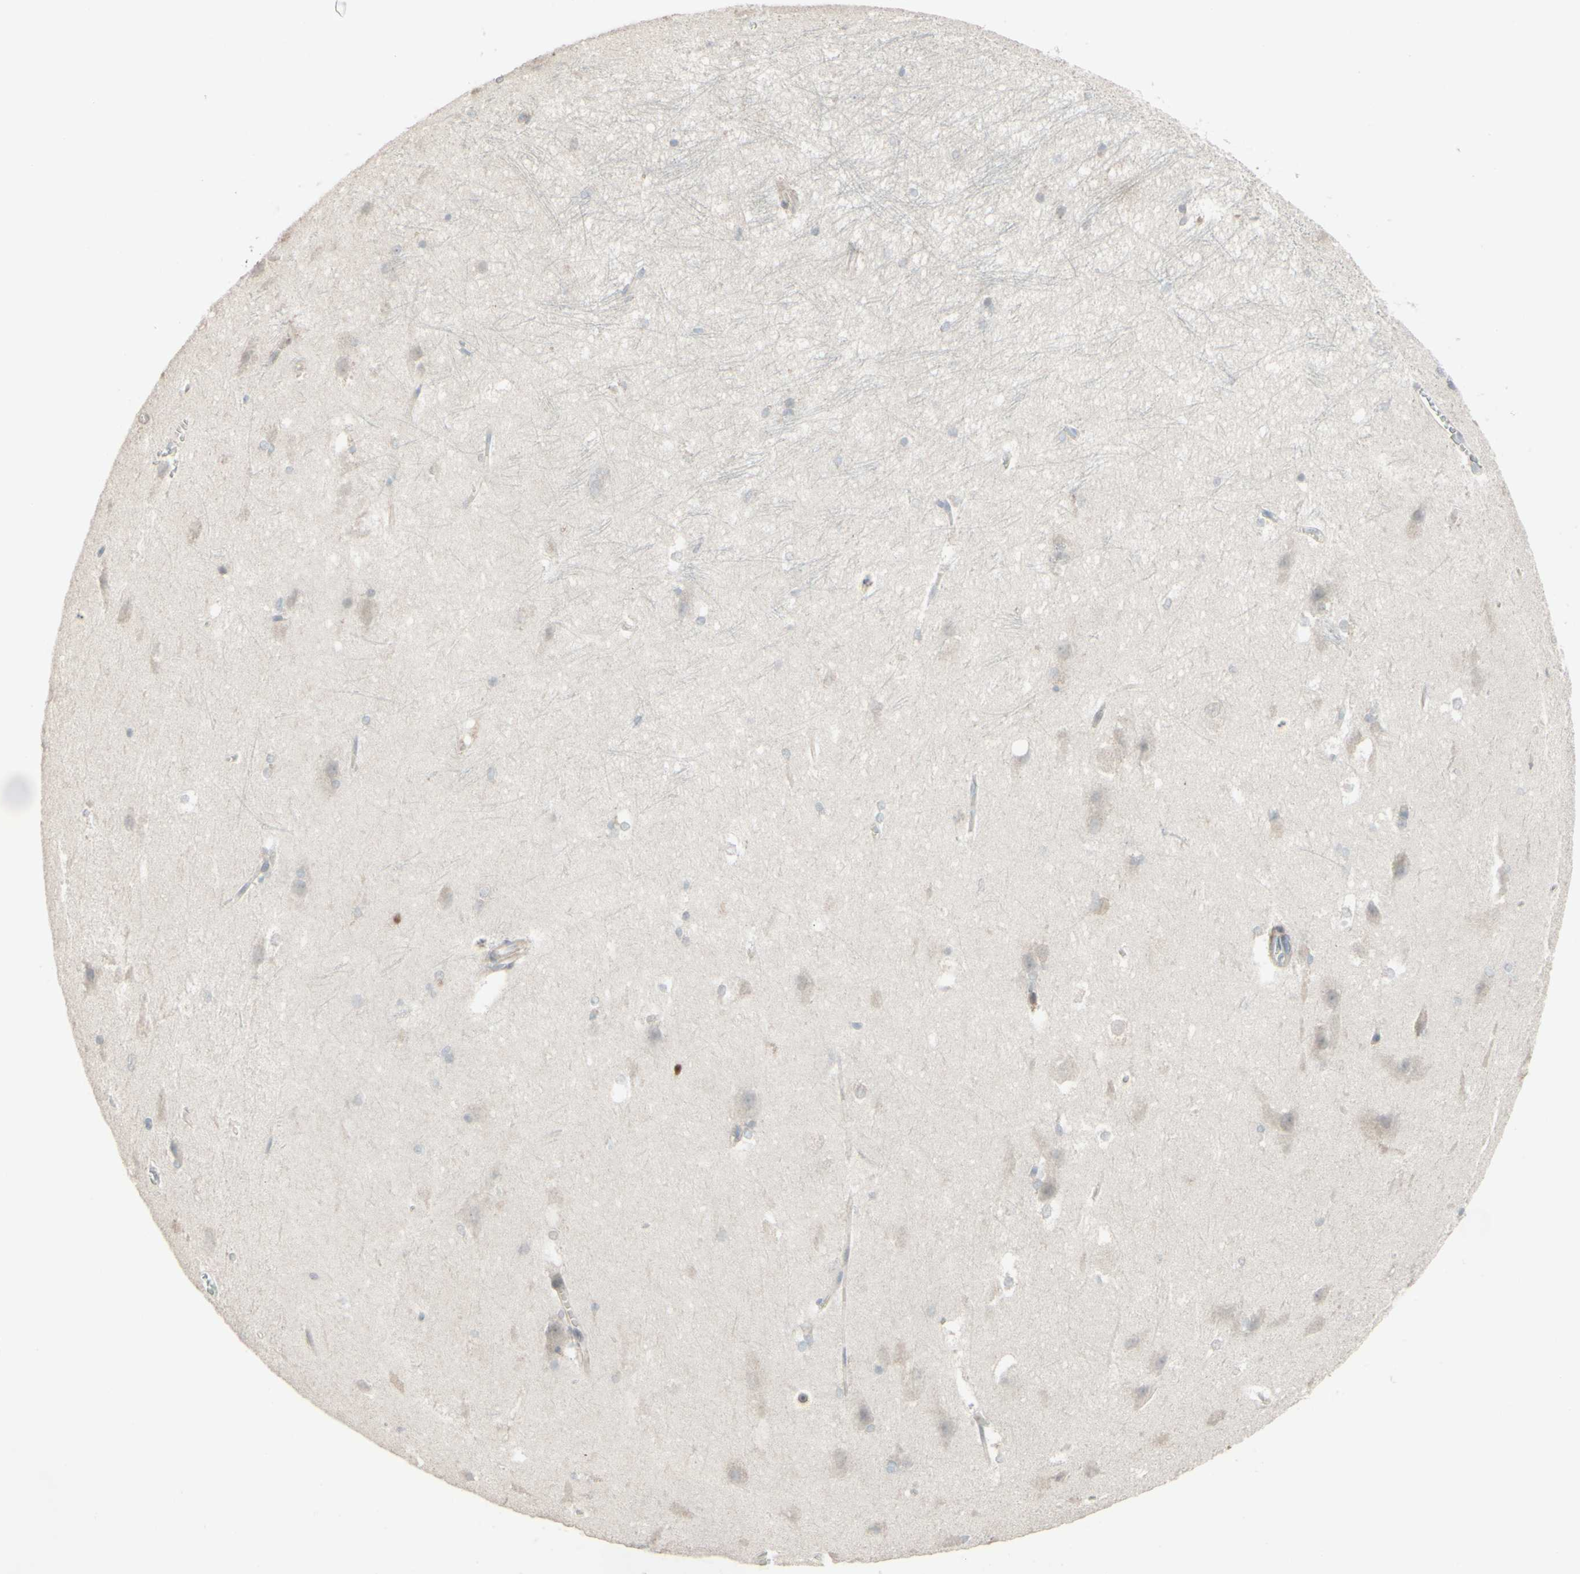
{"staining": {"intensity": "negative", "quantity": "none", "location": "none"}, "tissue": "hippocampus", "cell_type": "Glial cells", "image_type": "normal", "snomed": [{"axis": "morphology", "description": "Normal tissue, NOS"}, {"axis": "topography", "description": "Hippocampus"}], "caption": "This is an IHC photomicrograph of normal hippocampus. There is no positivity in glial cells.", "gene": "GMNN", "patient": {"sex": "female", "age": 19}}